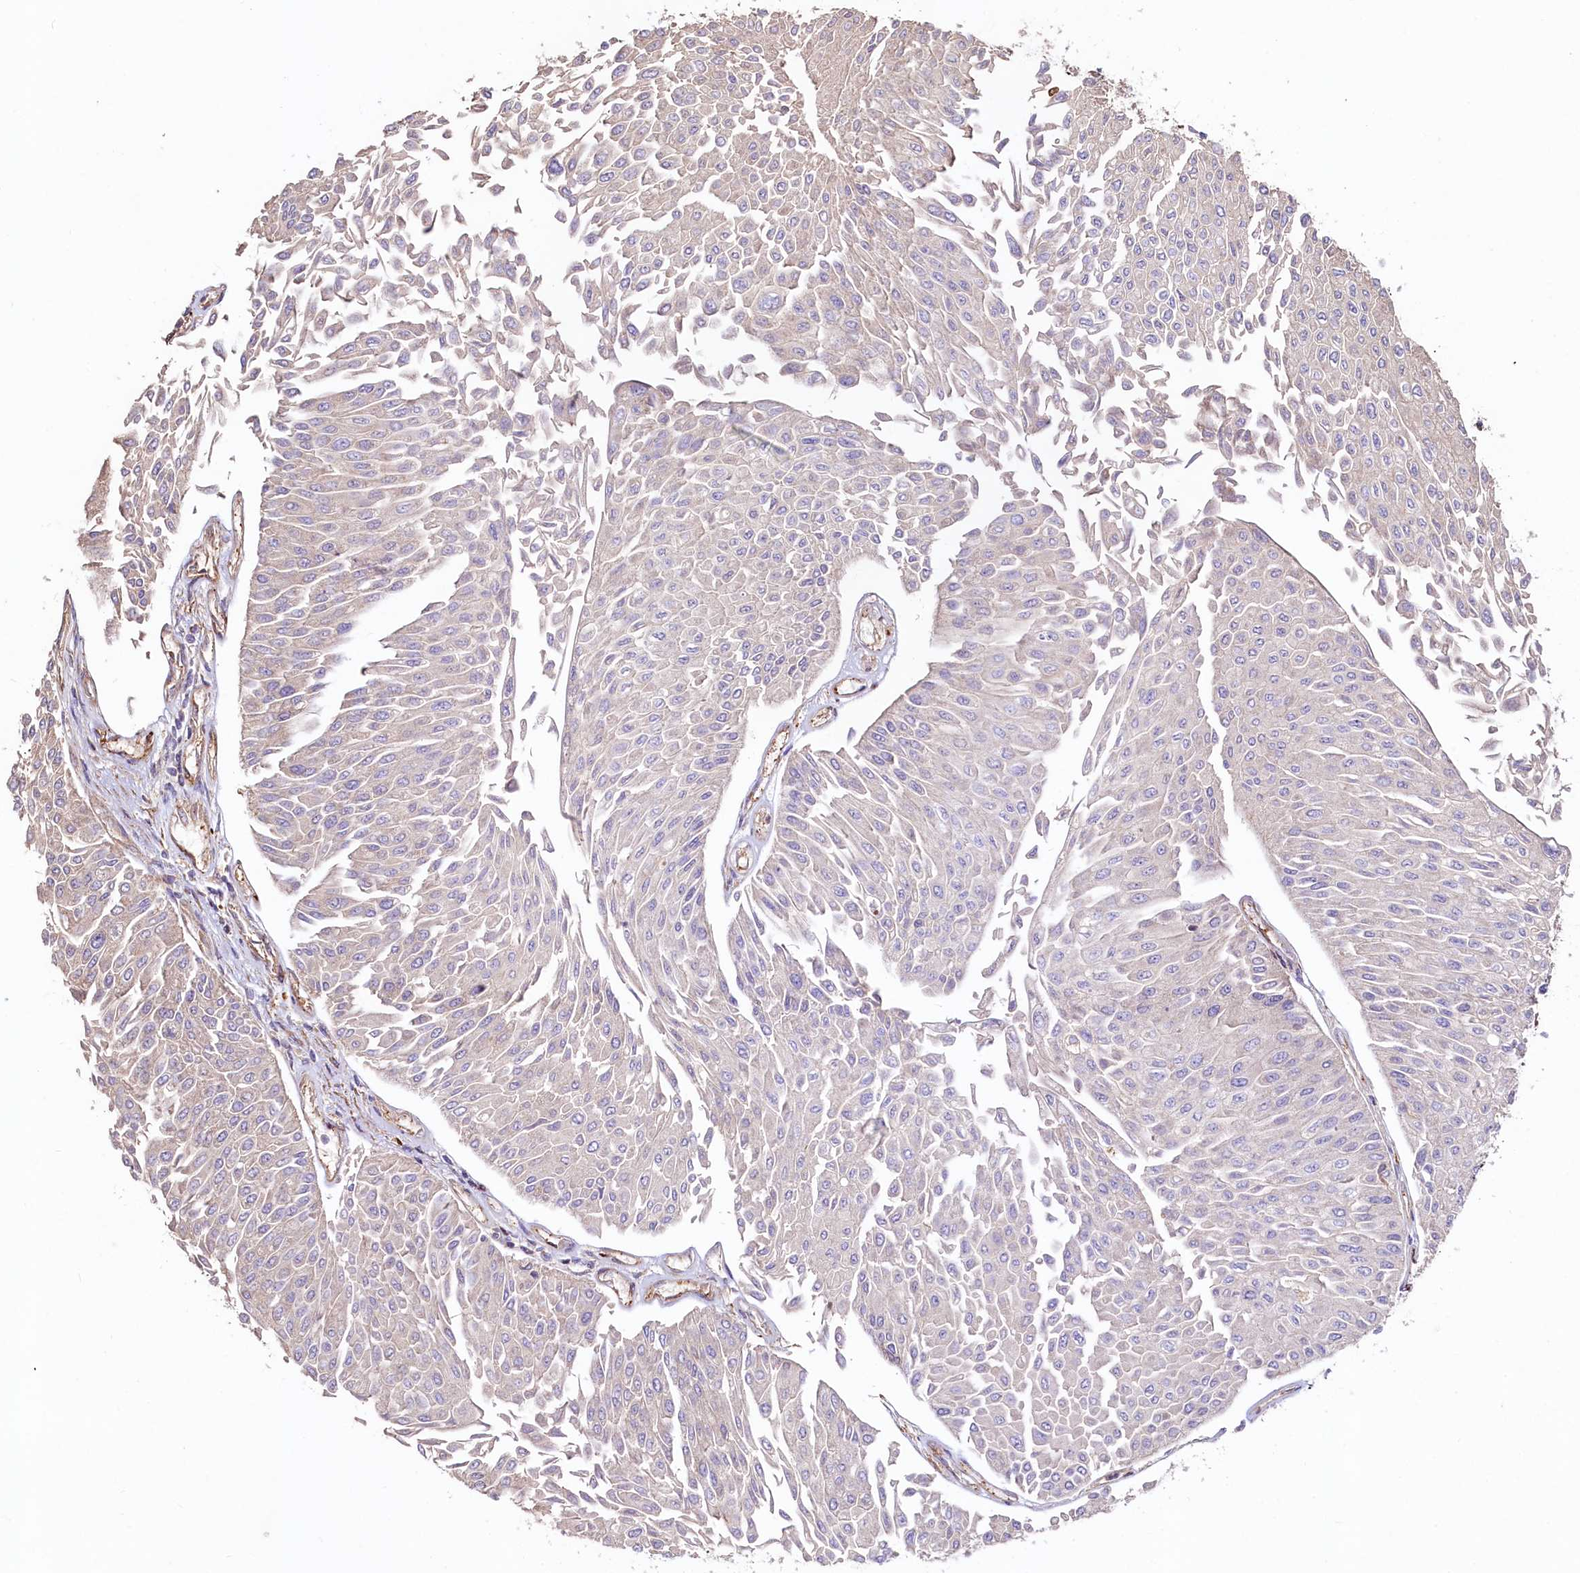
{"staining": {"intensity": "negative", "quantity": "none", "location": "none"}, "tissue": "urothelial cancer", "cell_type": "Tumor cells", "image_type": "cancer", "snomed": [{"axis": "morphology", "description": "Urothelial carcinoma, Low grade"}, {"axis": "topography", "description": "Urinary bladder"}], "caption": "Human low-grade urothelial carcinoma stained for a protein using immunohistochemistry demonstrates no staining in tumor cells.", "gene": "KLHDC4", "patient": {"sex": "male", "age": 67}}